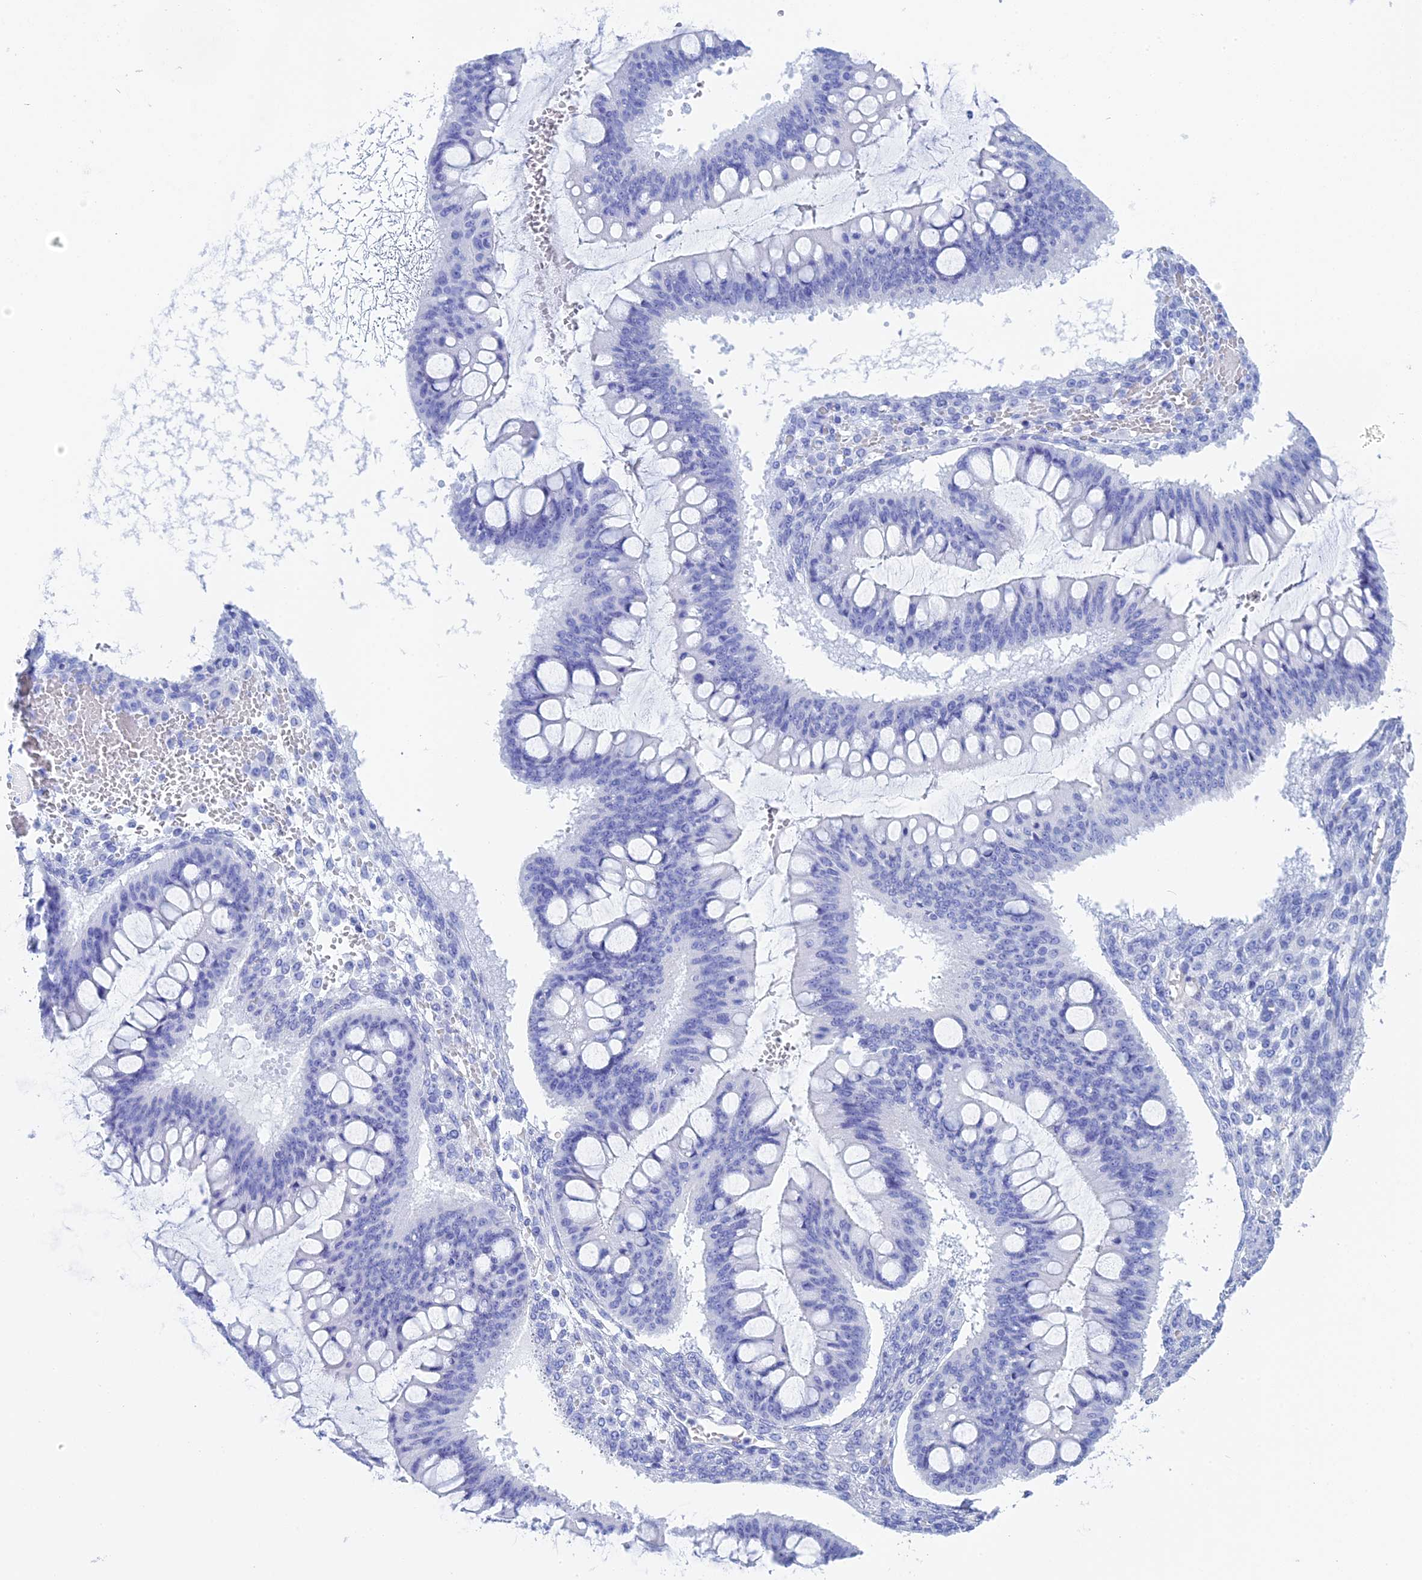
{"staining": {"intensity": "negative", "quantity": "none", "location": "none"}, "tissue": "ovarian cancer", "cell_type": "Tumor cells", "image_type": "cancer", "snomed": [{"axis": "morphology", "description": "Cystadenocarcinoma, mucinous, NOS"}, {"axis": "topography", "description": "Ovary"}], "caption": "Ovarian mucinous cystadenocarcinoma was stained to show a protein in brown. There is no significant expression in tumor cells.", "gene": "TEX101", "patient": {"sex": "female", "age": 73}}